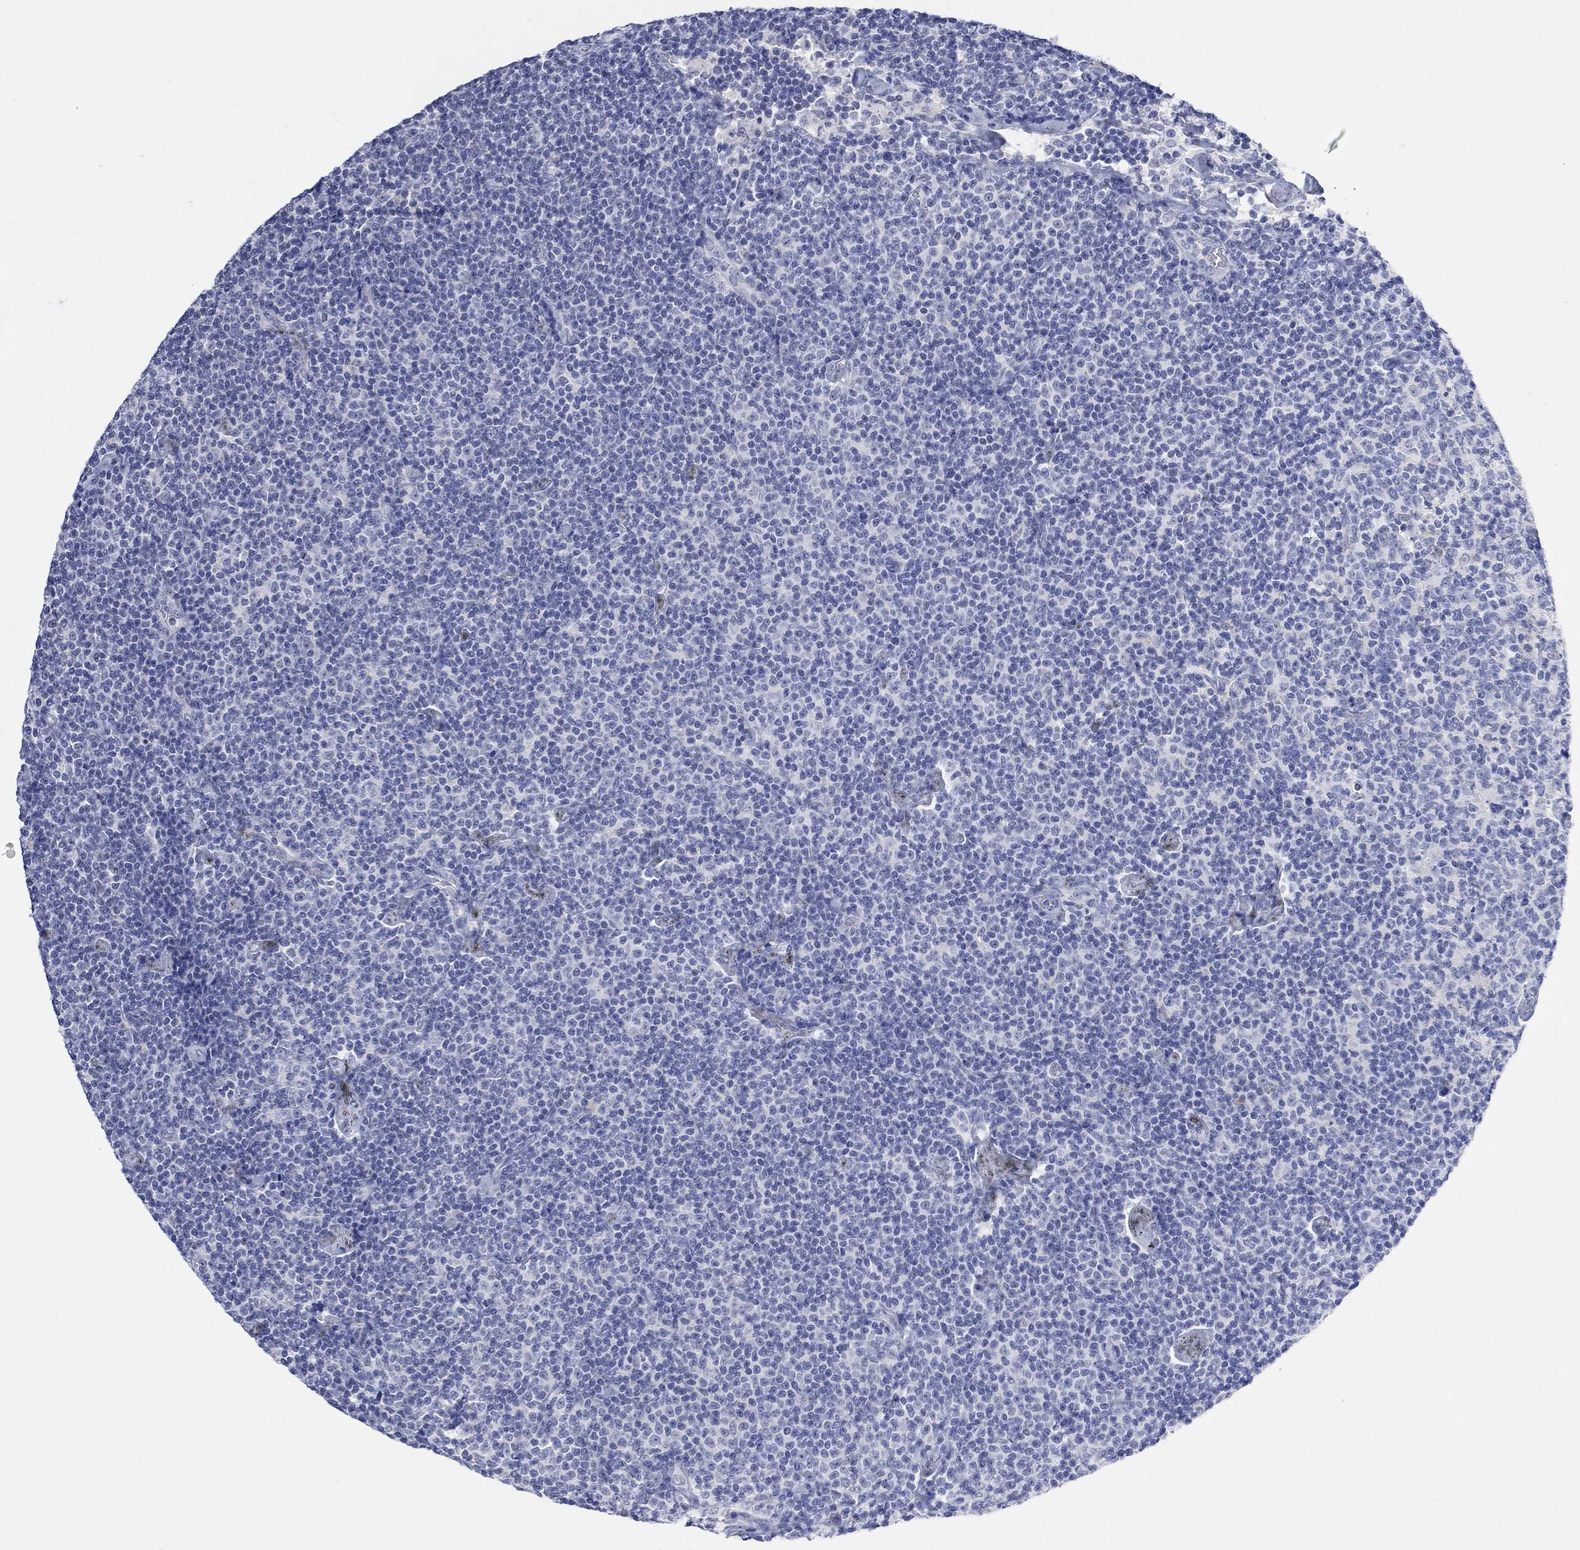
{"staining": {"intensity": "negative", "quantity": "none", "location": "none"}, "tissue": "lymphoma", "cell_type": "Tumor cells", "image_type": "cancer", "snomed": [{"axis": "morphology", "description": "Malignant lymphoma, non-Hodgkin's type, Low grade"}, {"axis": "topography", "description": "Lymph node"}], "caption": "DAB immunohistochemical staining of human lymphoma reveals no significant staining in tumor cells.", "gene": "FBP2", "patient": {"sex": "male", "age": 81}}